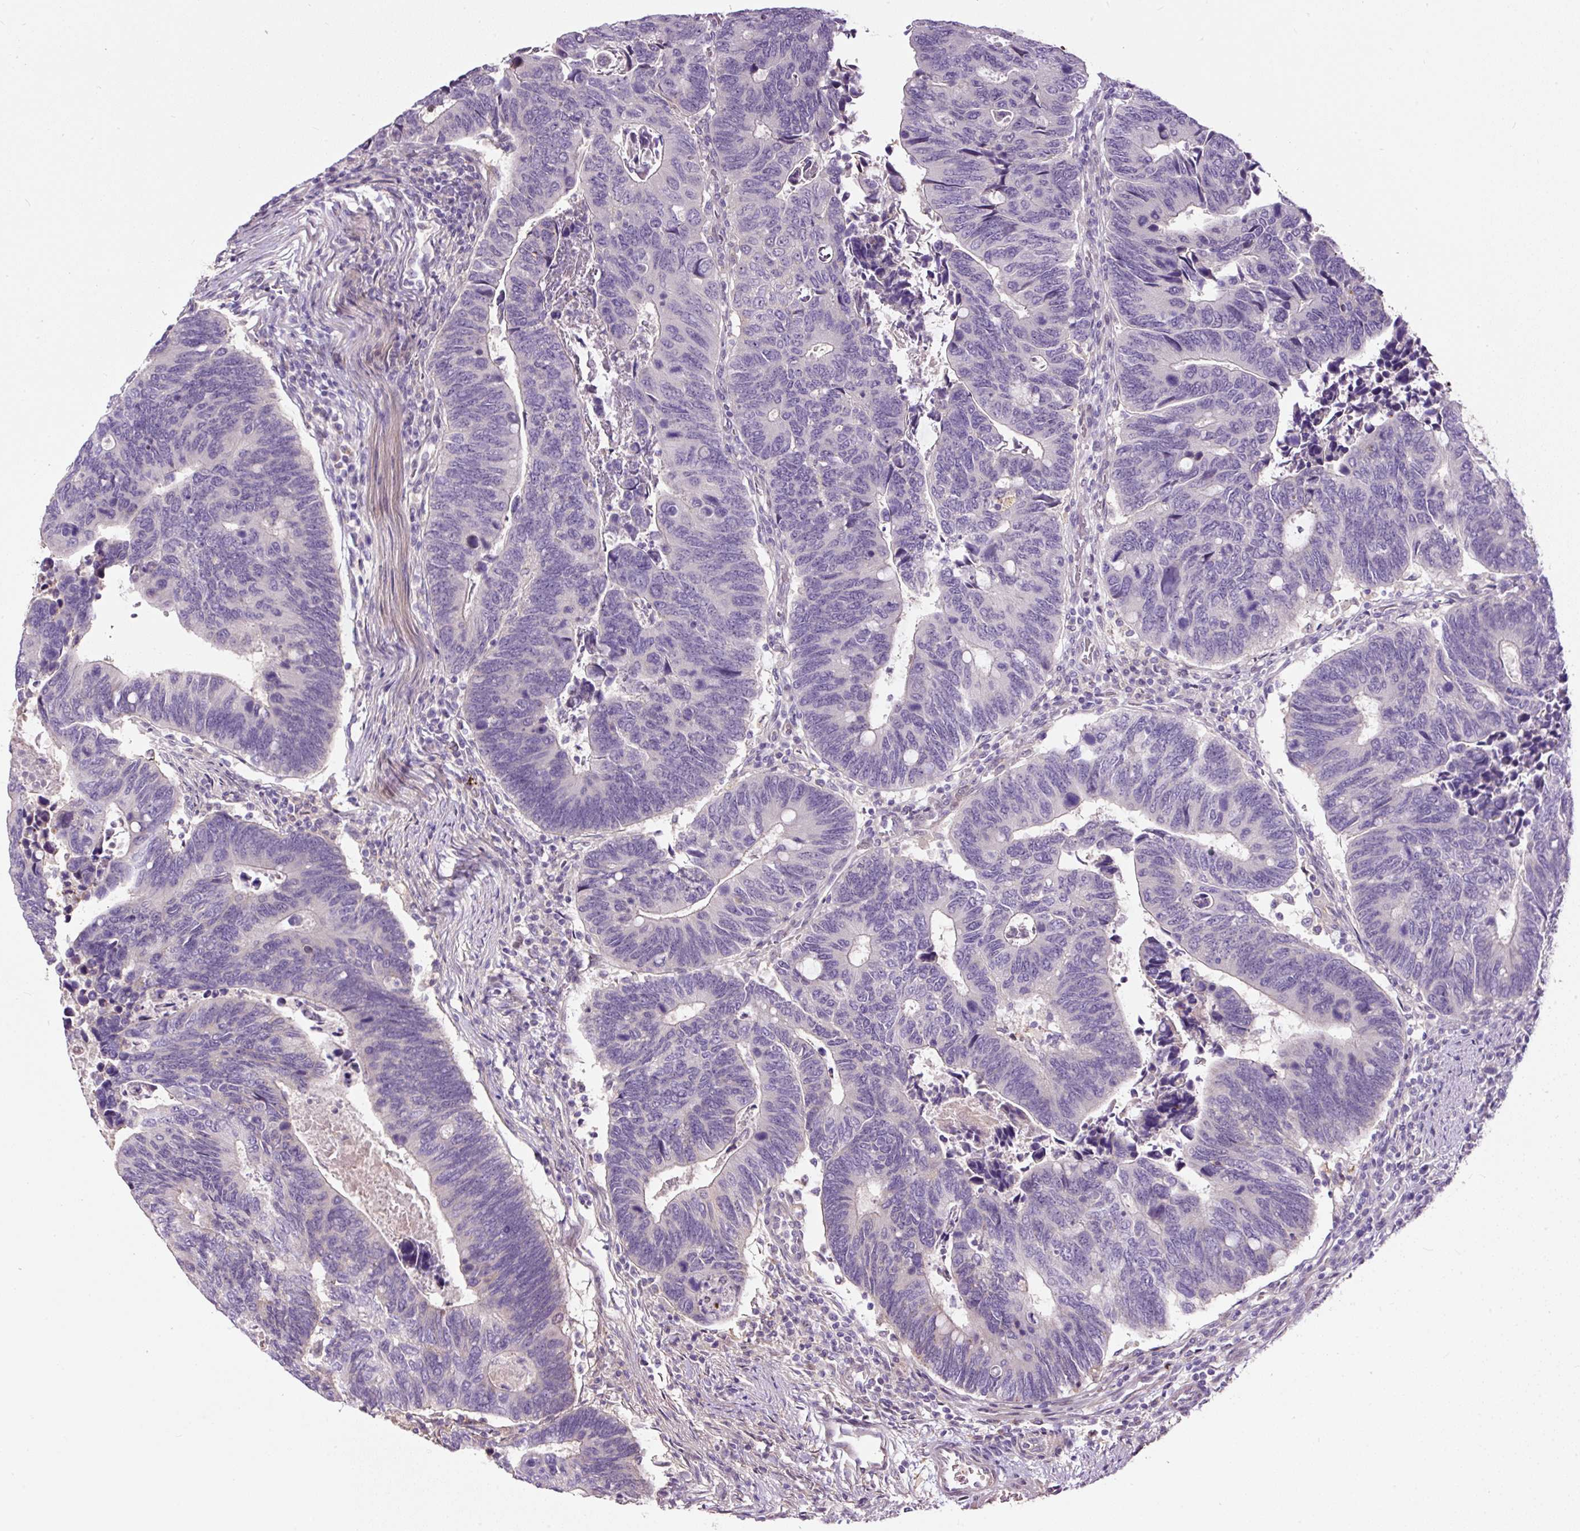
{"staining": {"intensity": "negative", "quantity": "none", "location": "none"}, "tissue": "colorectal cancer", "cell_type": "Tumor cells", "image_type": "cancer", "snomed": [{"axis": "morphology", "description": "Adenocarcinoma, NOS"}, {"axis": "topography", "description": "Colon"}], "caption": "Tumor cells are negative for brown protein staining in colorectal adenocarcinoma.", "gene": "LRRC24", "patient": {"sex": "male", "age": 87}}